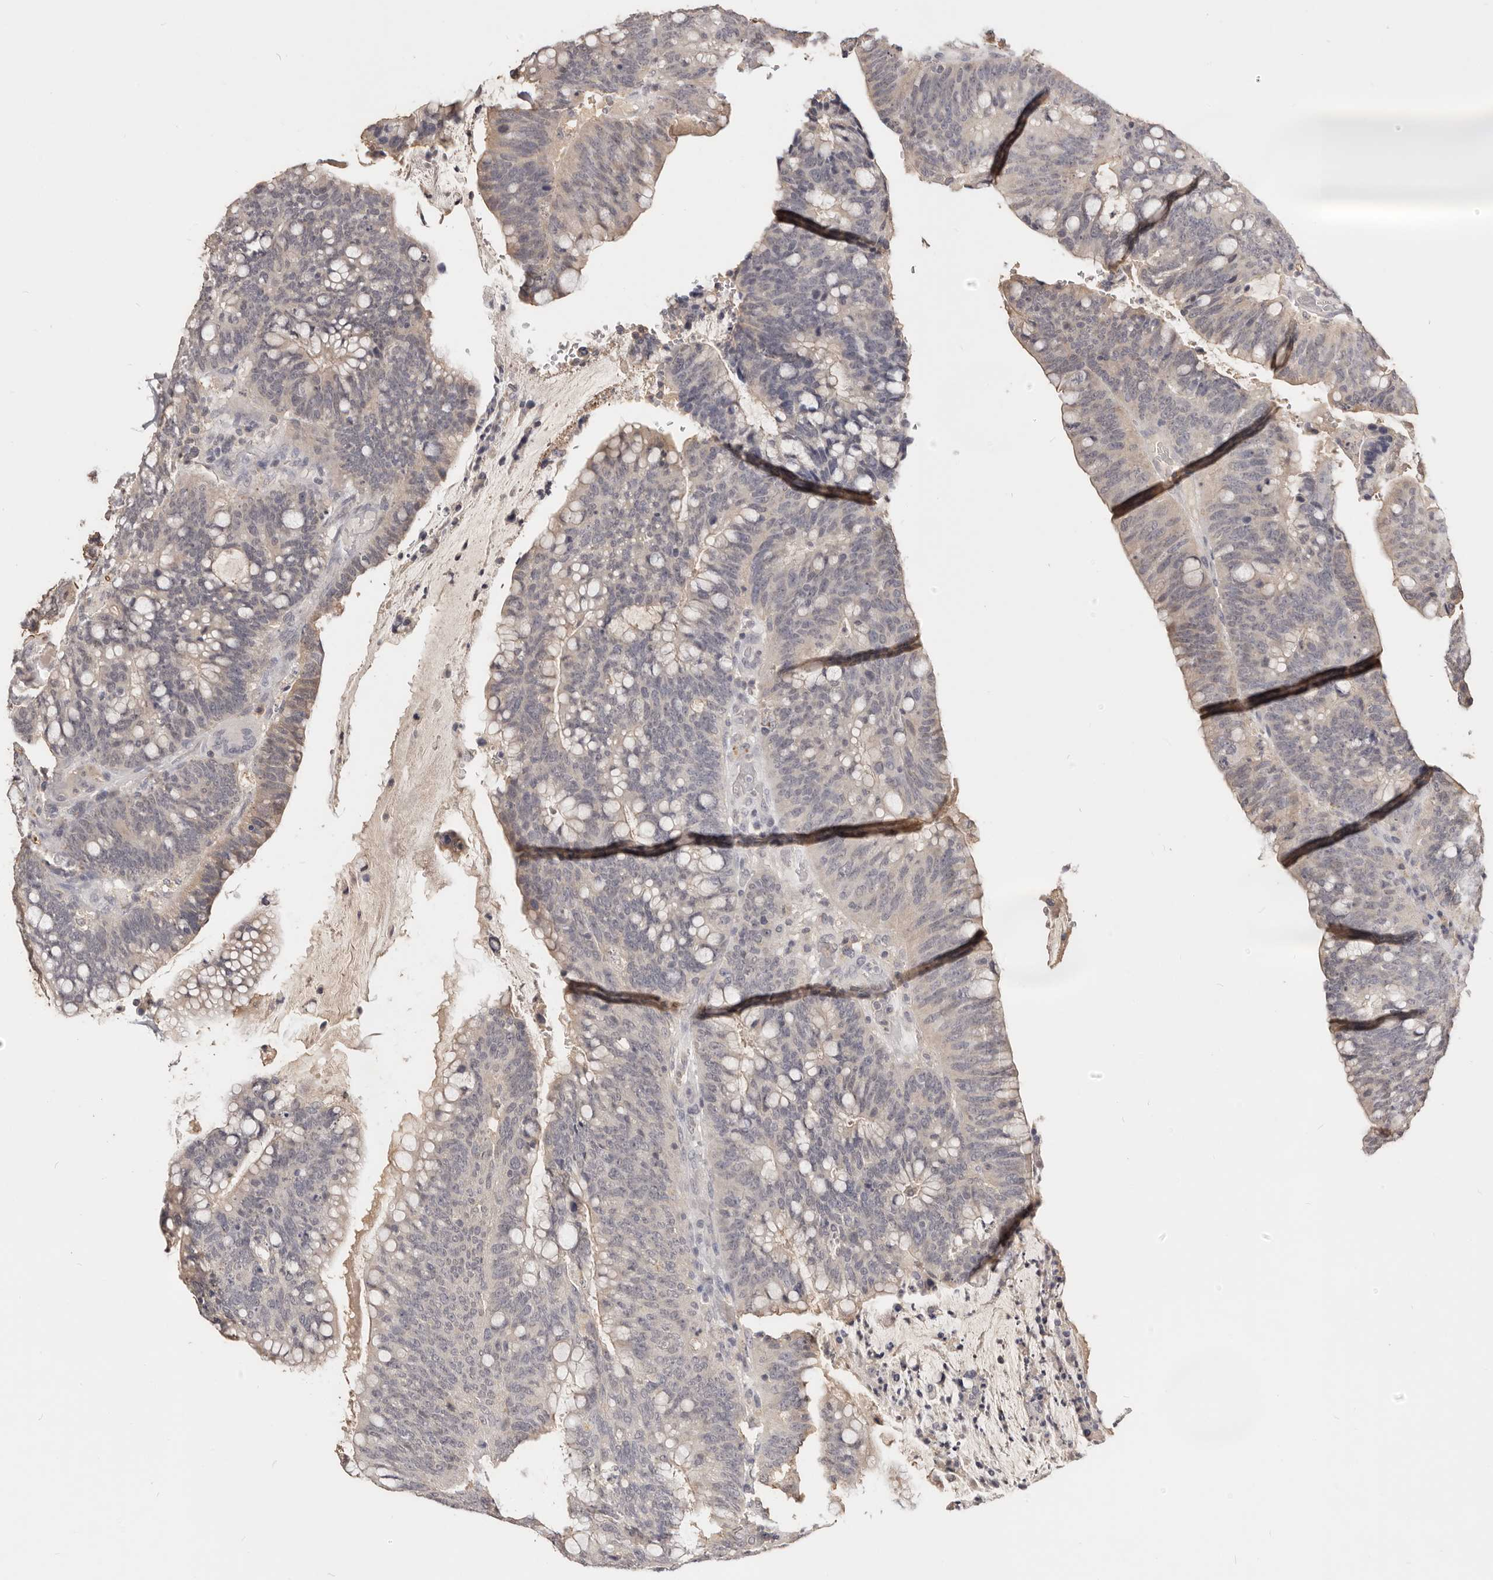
{"staining": {"intensity": "weak", "quantity": "<25%", "location": "cytoplasmic/membranous"}, "tissue": "colorectal cancer", "cell_type": "Tumor cells", "image_type": "cancer", "snomed": [{"axis": "morphology", "description": "Adenocarcinoma, NOS"}, {"axis": "topography", "description": "Colon"}], "caption": "There is no significant expression in tumor cells of colorectal cancer.", "gene": "TSPAN13", "patient": {"sex": "female", "age": 66}}